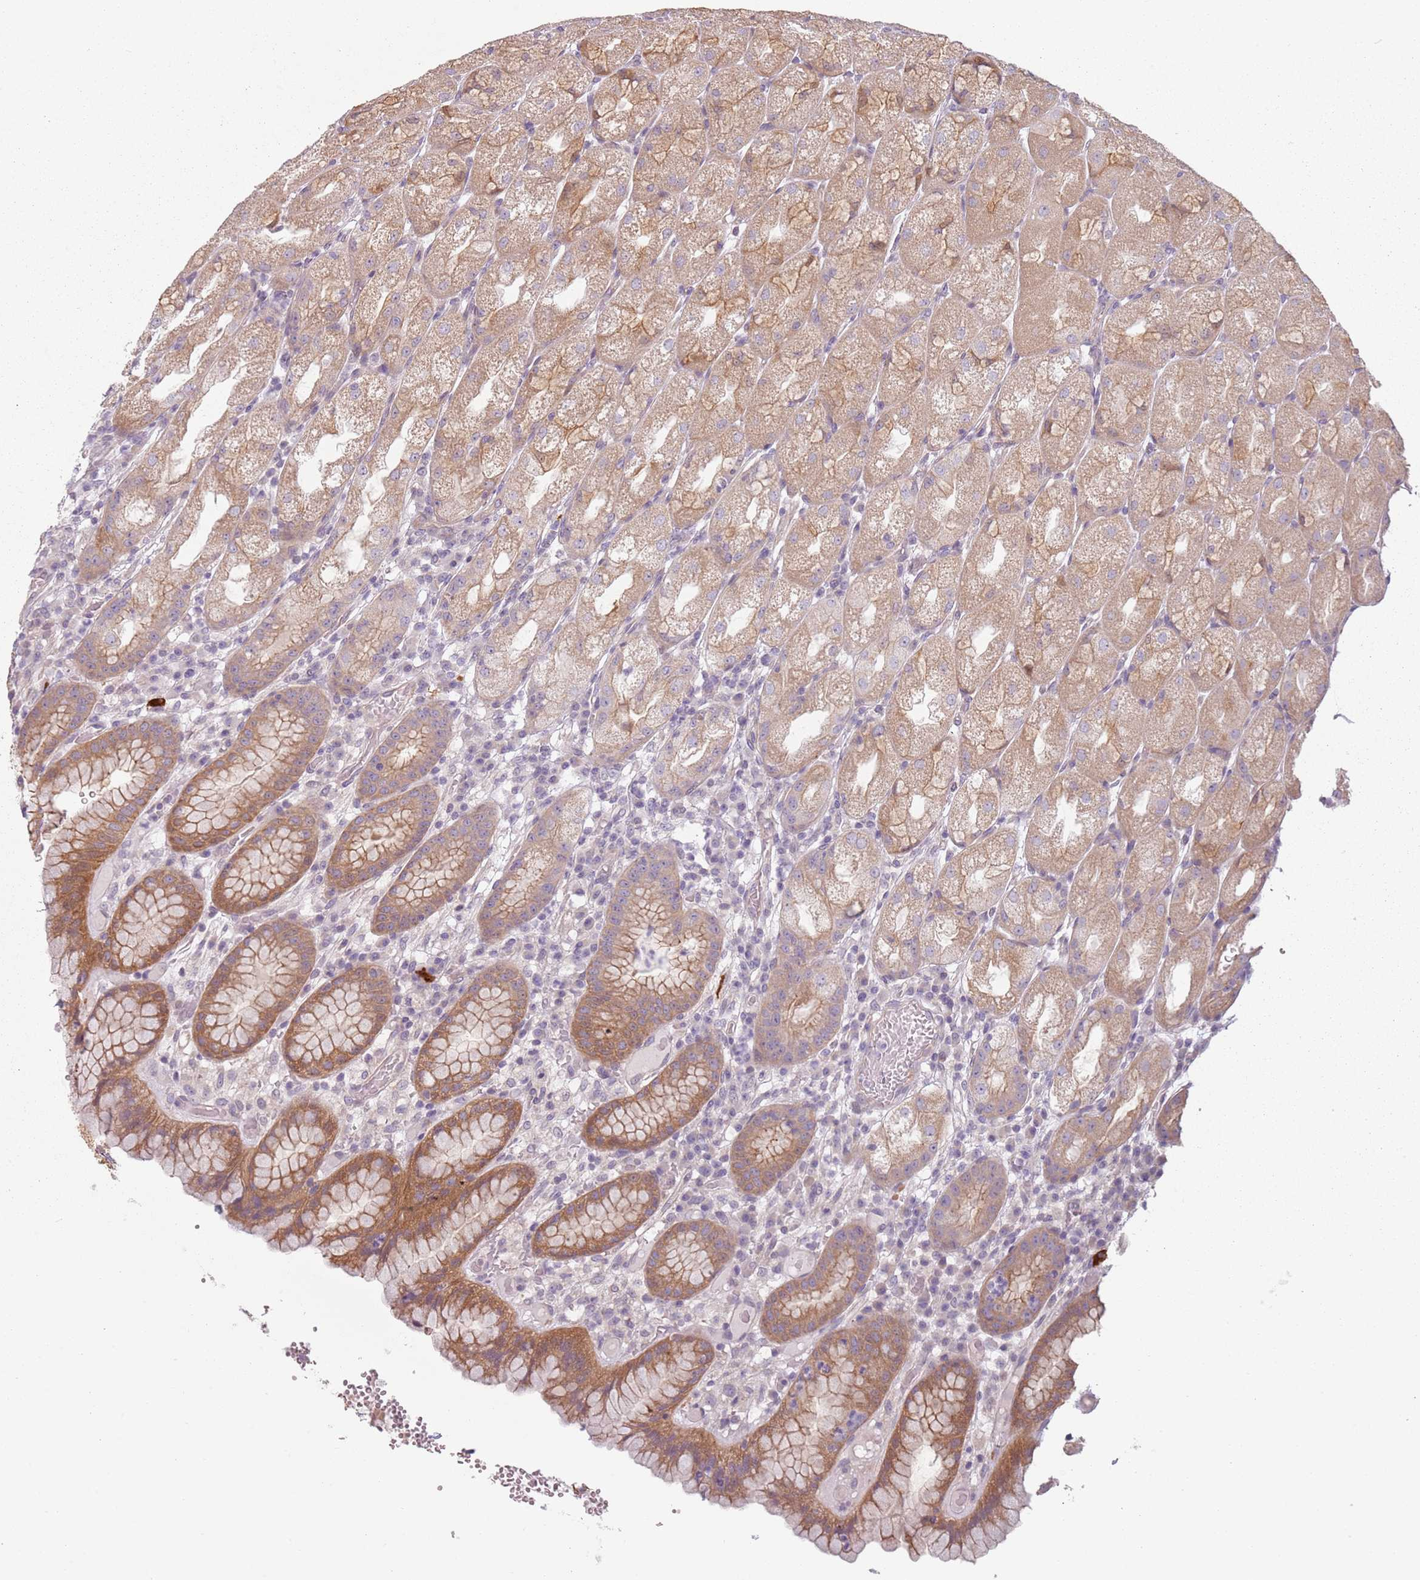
{"staining": {"intensity": "moderate", "quantity": ">75%", "location": "cytoplasmic/membranous"}, "tissue": "stomach", "cell_type": "Glandular cells", "image_type": "normal", "snomed": [{"axis": "morphology", "description": "Normal tissue, NOS"}, {"axis": "topography", "description": "Stomach, upper"}], "caption": "Human stomach stained for a protein (brown) demonstrates moderate cytoplasmic/membranous positive expression in approximately >75% of glandular cells.", "gene": "TLCD2", "patient": {"sex": "male", "age": 52}}